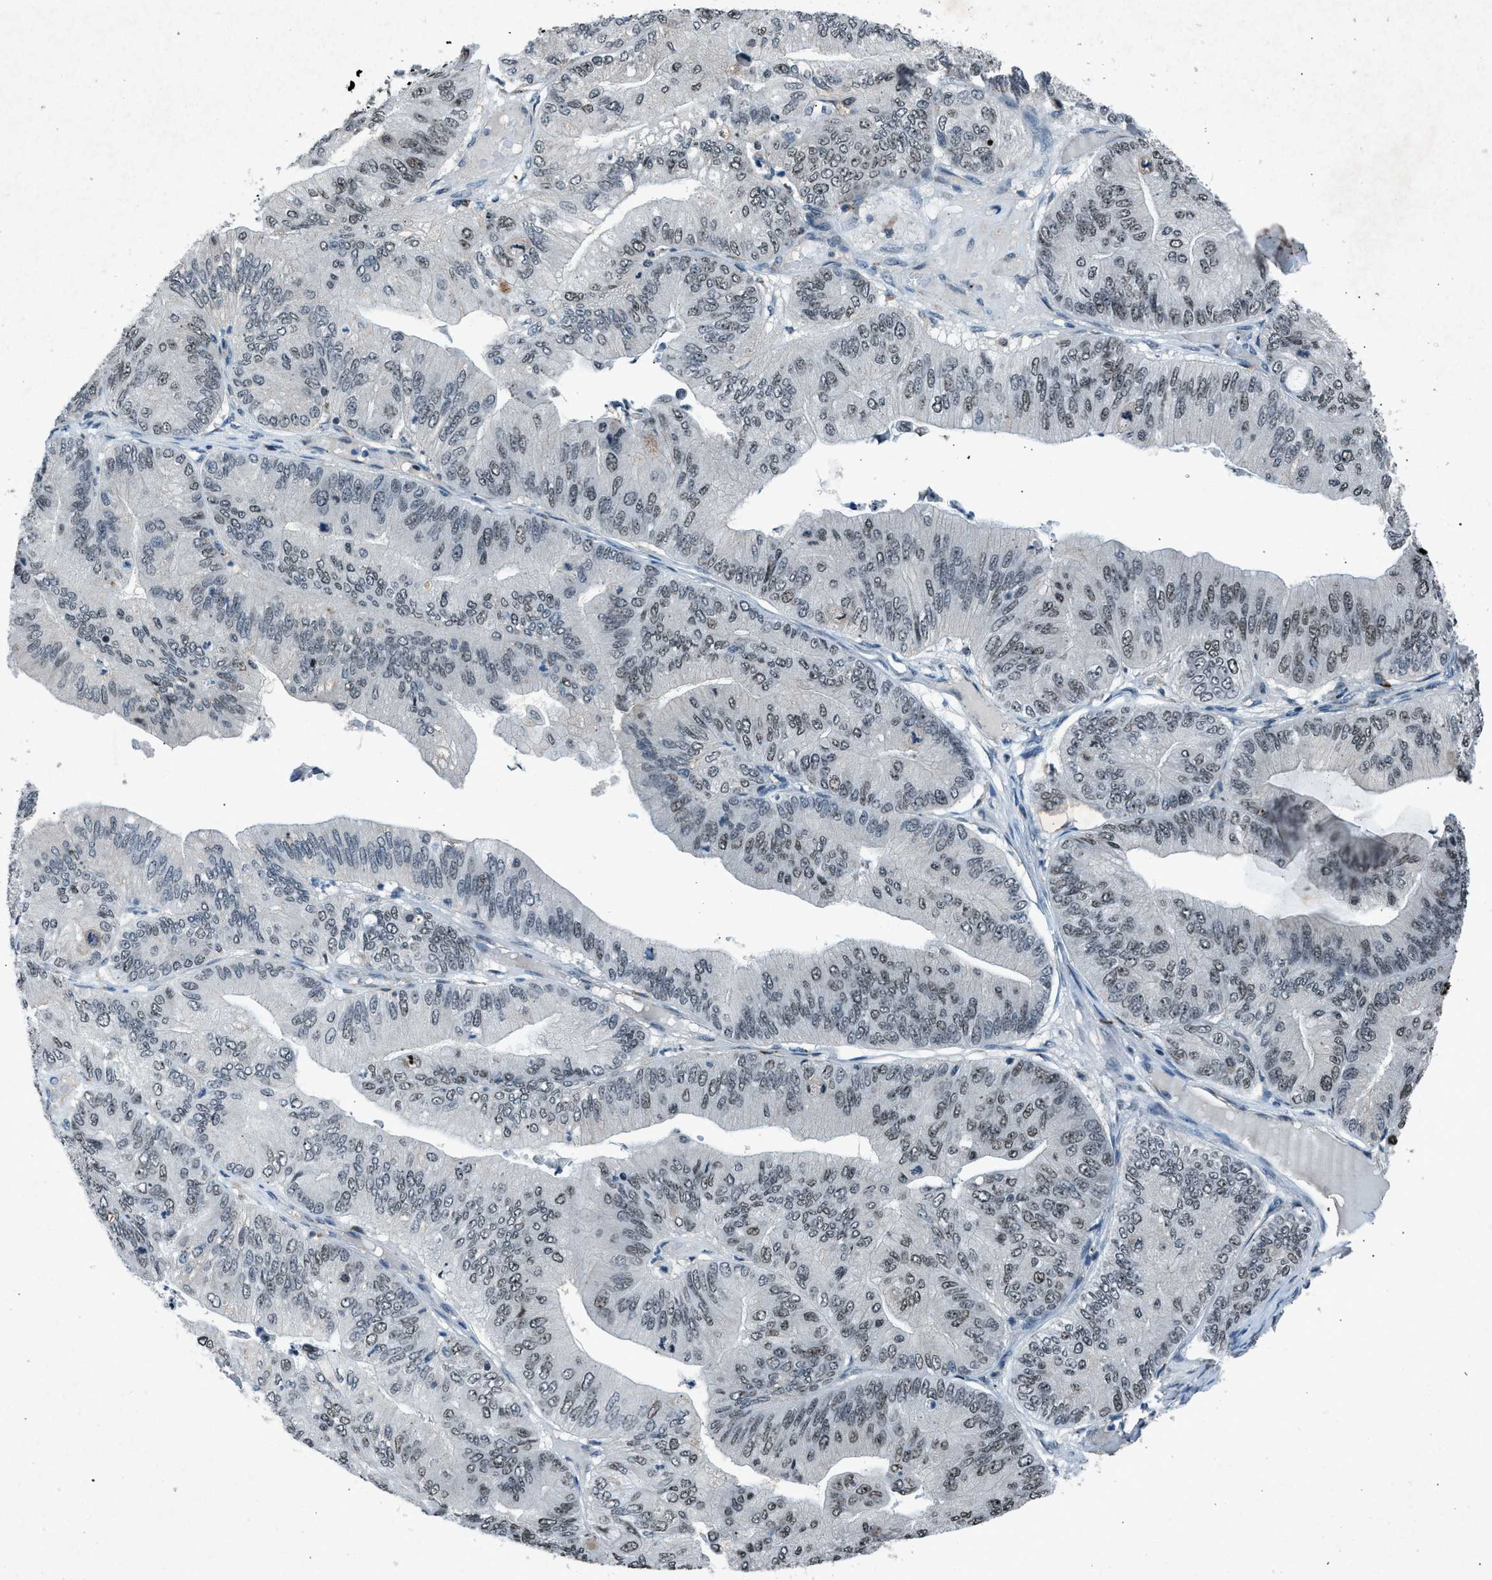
{"staining": {"intensity": "moderate", "quantity": "25%-75%", "location": "nuclear"}, "tissue": "ovarian cancer", "cell_type": "Tumor cells", "image_type": "cancer", "snomed": [{"axis": "morphology", "description": "Cystadenocarcinoma, mucinous, NOS"}, {"axis": "topography", "description": "Ovary"}], "caption": "Brown immunohistochemical staining in mucinous cystadenocarcinoma (ovarian) displays moderate nuclear staining in approximately 25%-75% of tumor cells. (brown staining indicates protein expression, while blue staining denotes nuclei).", "gene": "ADCY1", "patient": {"sex": "female", "age": 61}}